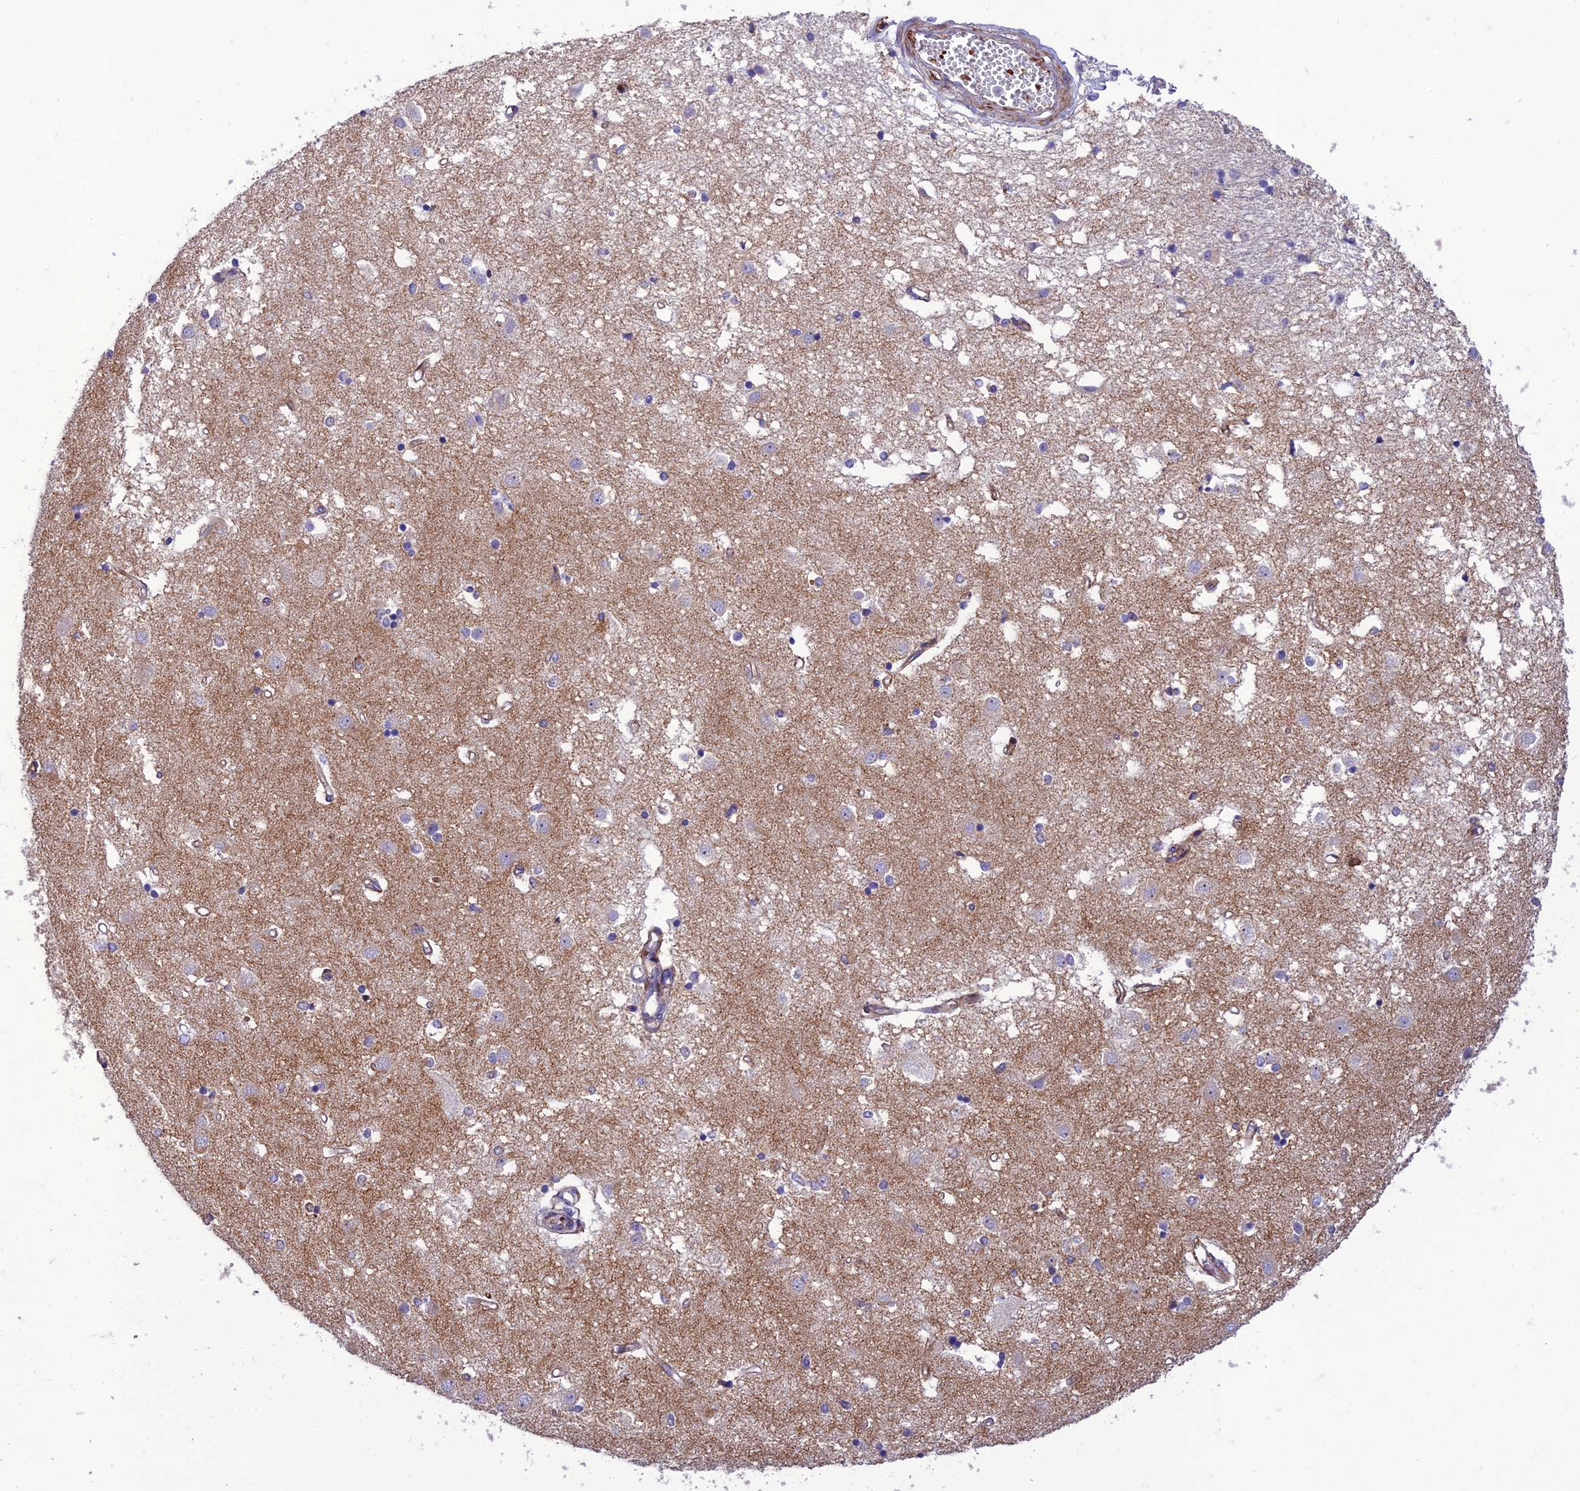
{"staining": {"intensity": "negative", "quantity": "none", "location": "none"}, "tissue": "caudate", "cell_type": "Glial cells", "image_type": "normal", "snomed": [{"axis": "morphology", "description": "Normal tissue, NOS"}, {"axis": "topography", "description": "Lateral ventricle wall"}], "caption": "Protein analysis of normal caudate exhibits no significant staining in glial cells.", "gene": "SEL1L3", "patient": {"sex": "male", "age": 45}}